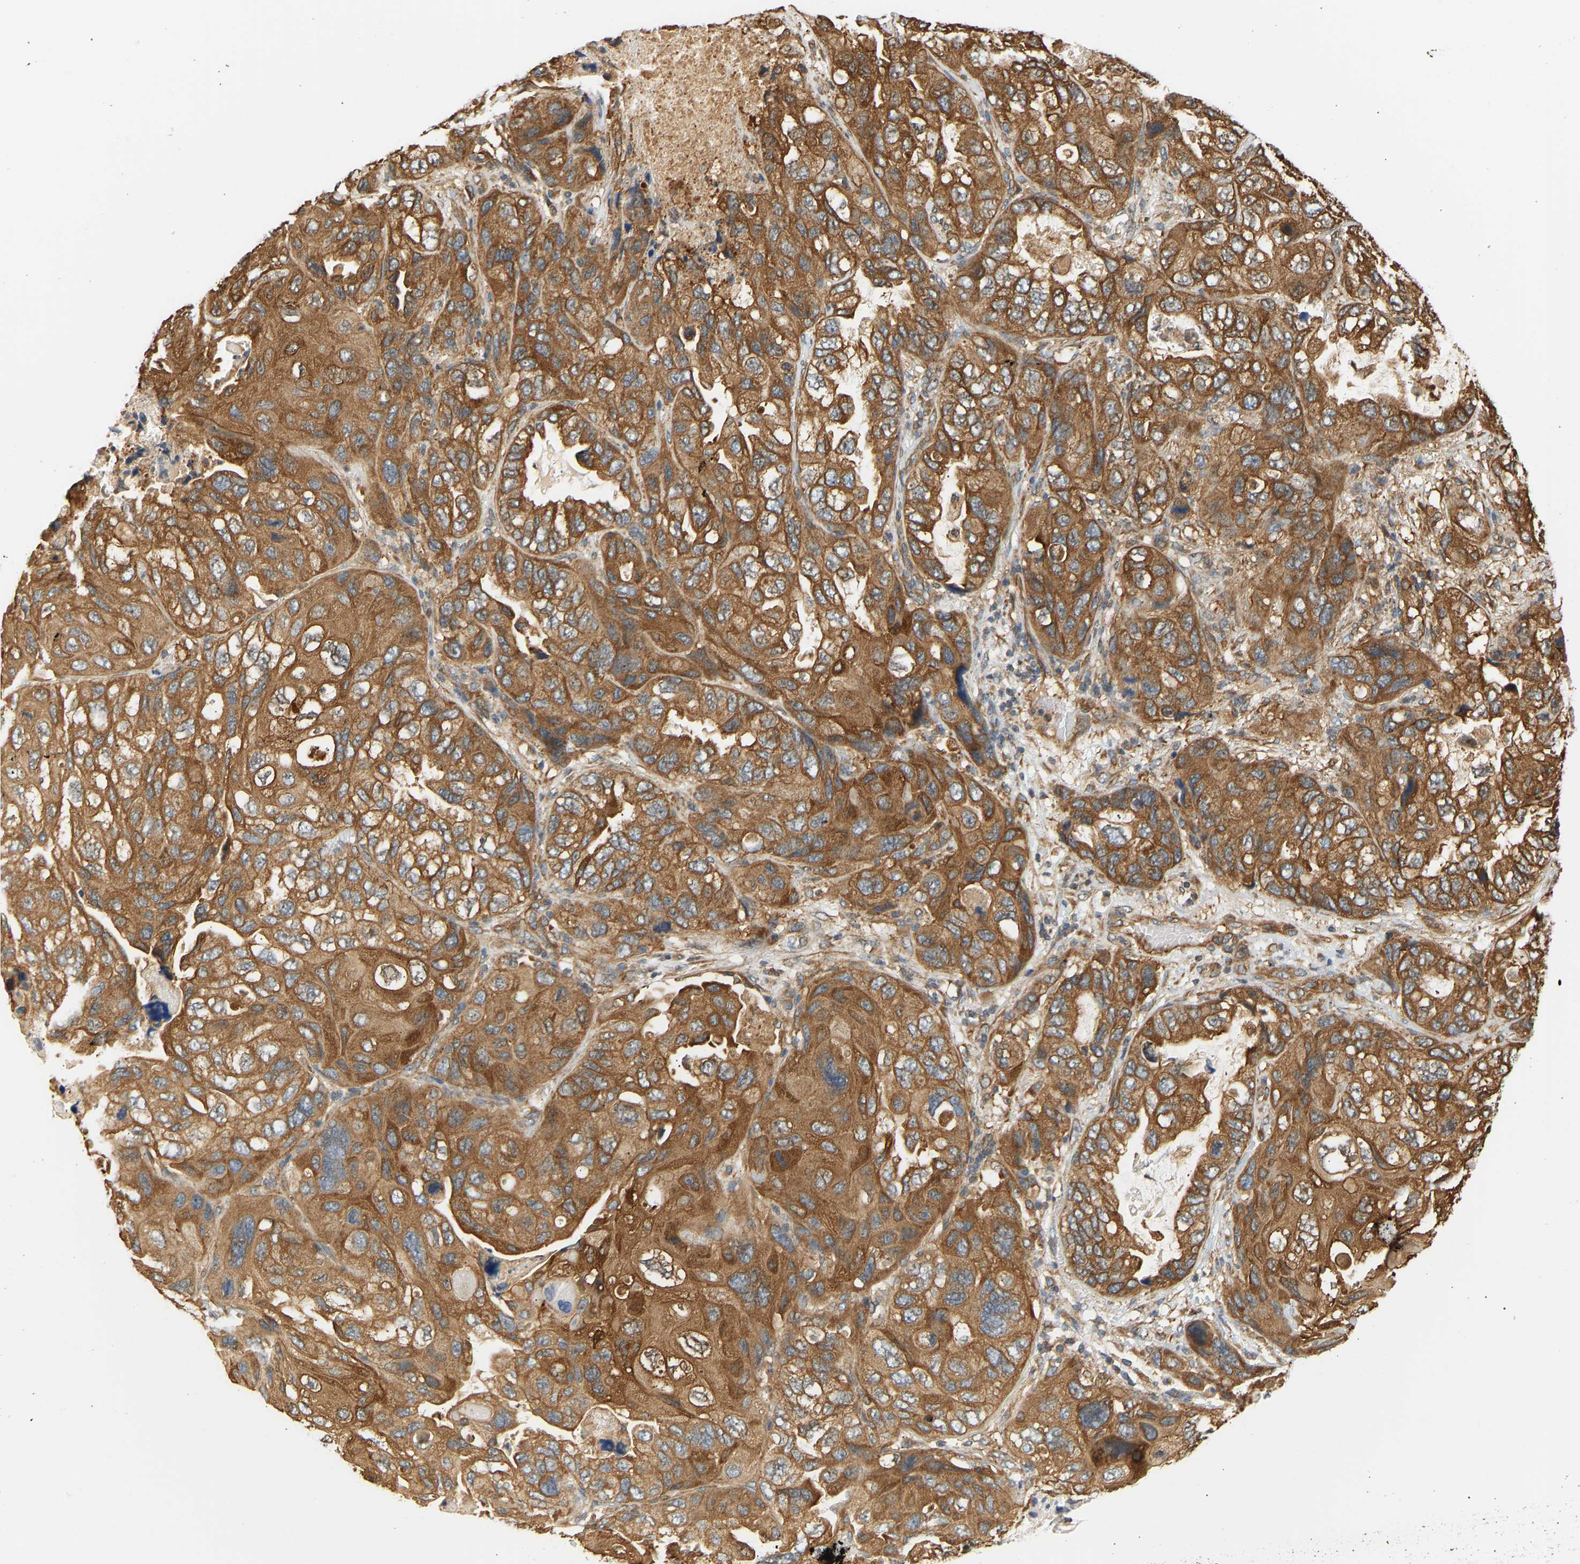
{"staining": {"intensity": "strong", "quantity": ">75%", "location": "cytoplasmic/membranous"}, "tissue": "lung cancer", "cell_type": "Tumor cells", "image_type": "cancer", "snomed": [{"axis": "morphology", "description": "Squamous cell carcinoma, NOS"}, {"axis": "topography", "description": "Lung"}], "caption": "IHC (DAB (3,3'-diaminobenzidine)) staining of lung cancer shows strong cytoplasmic/membranous protein positivity in about >75% of tumor cells.", "gene": "CEP57", "patient": {"sex": "female", "age": 73}}